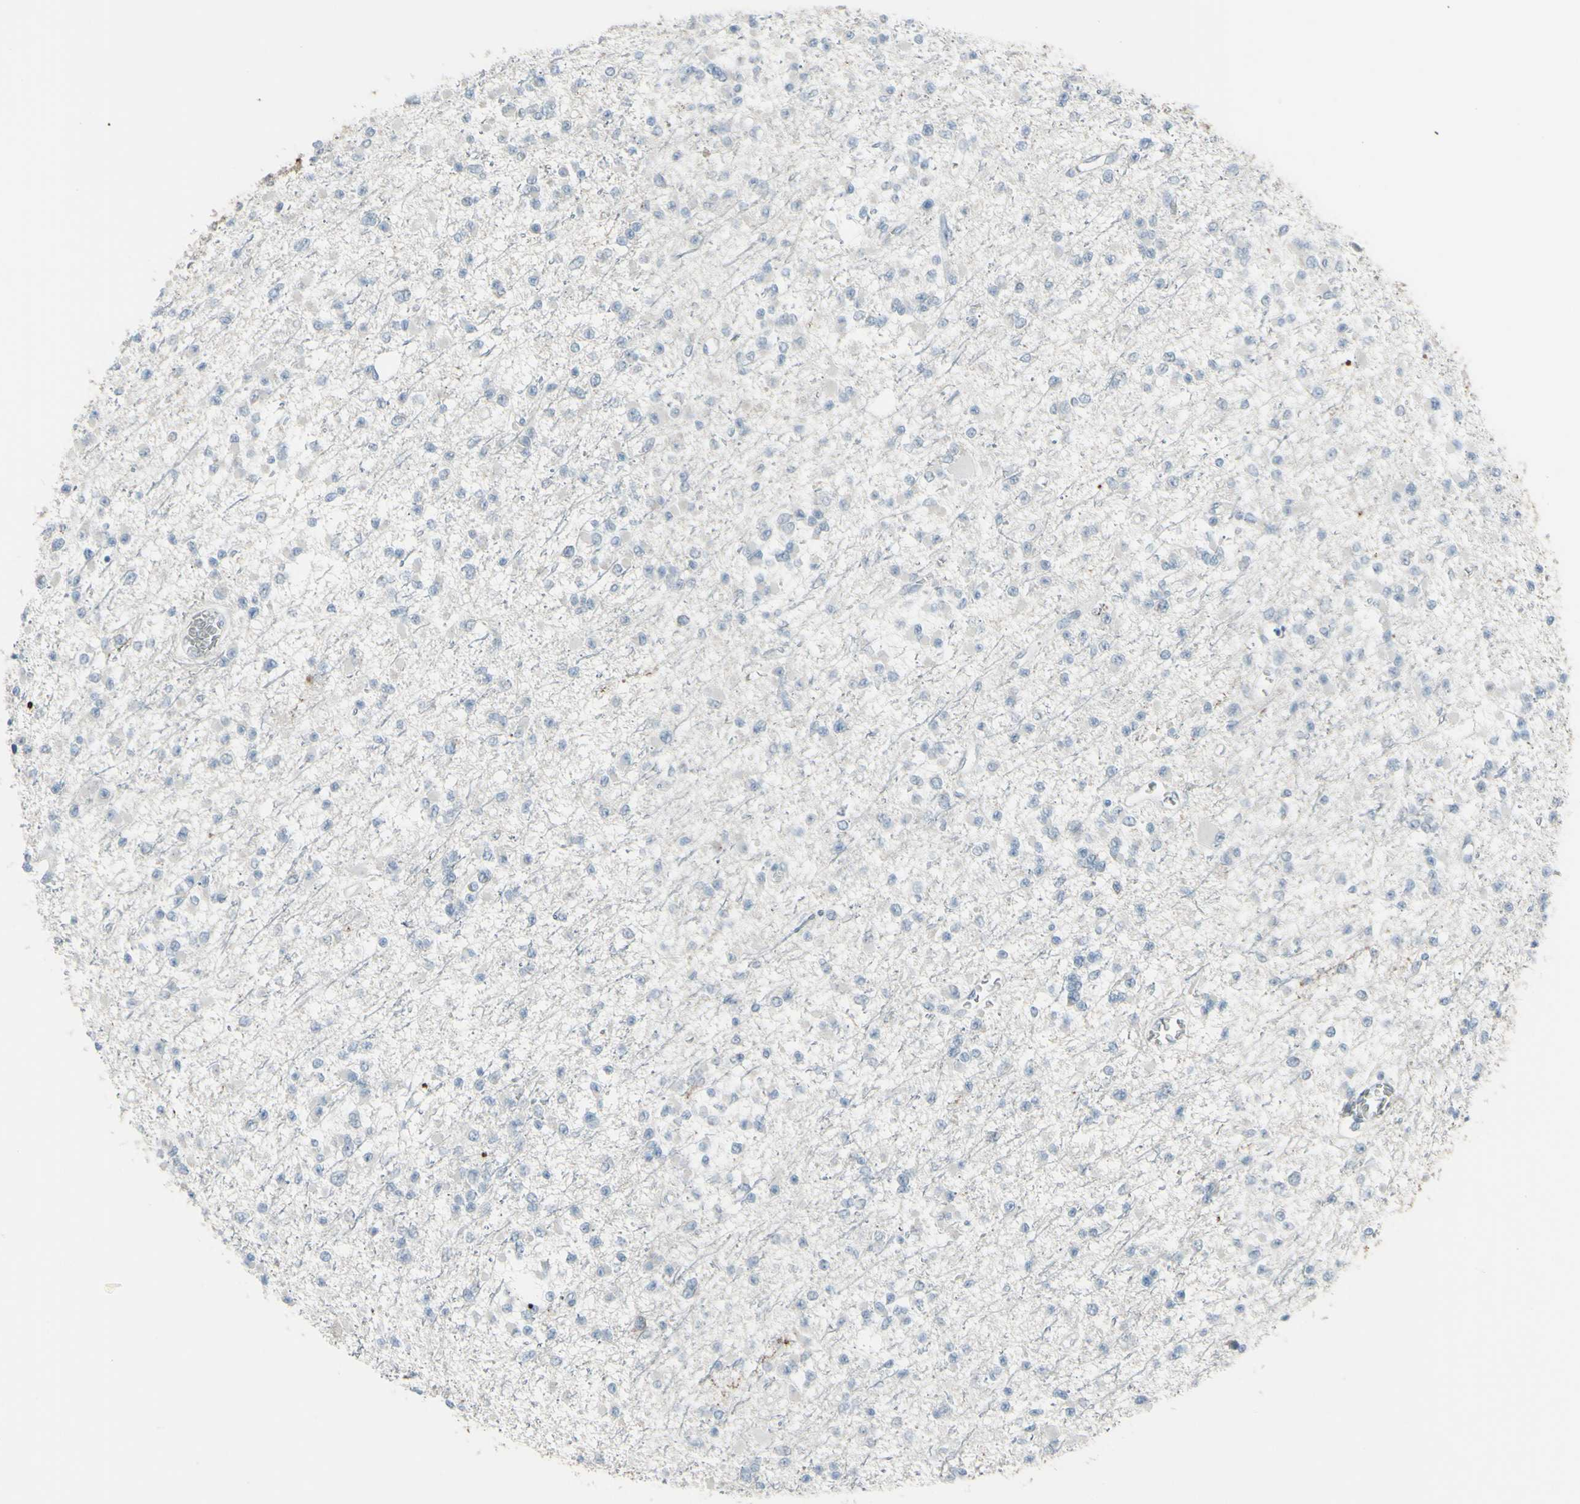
{"staining": {"intensity": "negative", "quantity": "none", "location": "none"}, "tissue": "glioma", "cell_type": "Tumor cells", "image_type": "cancer", "snomed": [{"axis": "morphology", "description": "Glioma, malignant, Low grade"}, {"axis": "topography", "description": "Brain"}], "caption": "IHC photomicrograph of neoplastic tissue: human glioma stained with DAB (3,3'-diaminobenzidine) exhibits no significant protein expression in tumor cells.", "gene": "RAB3A", "patient": {"sex": "female", "age": 22}}